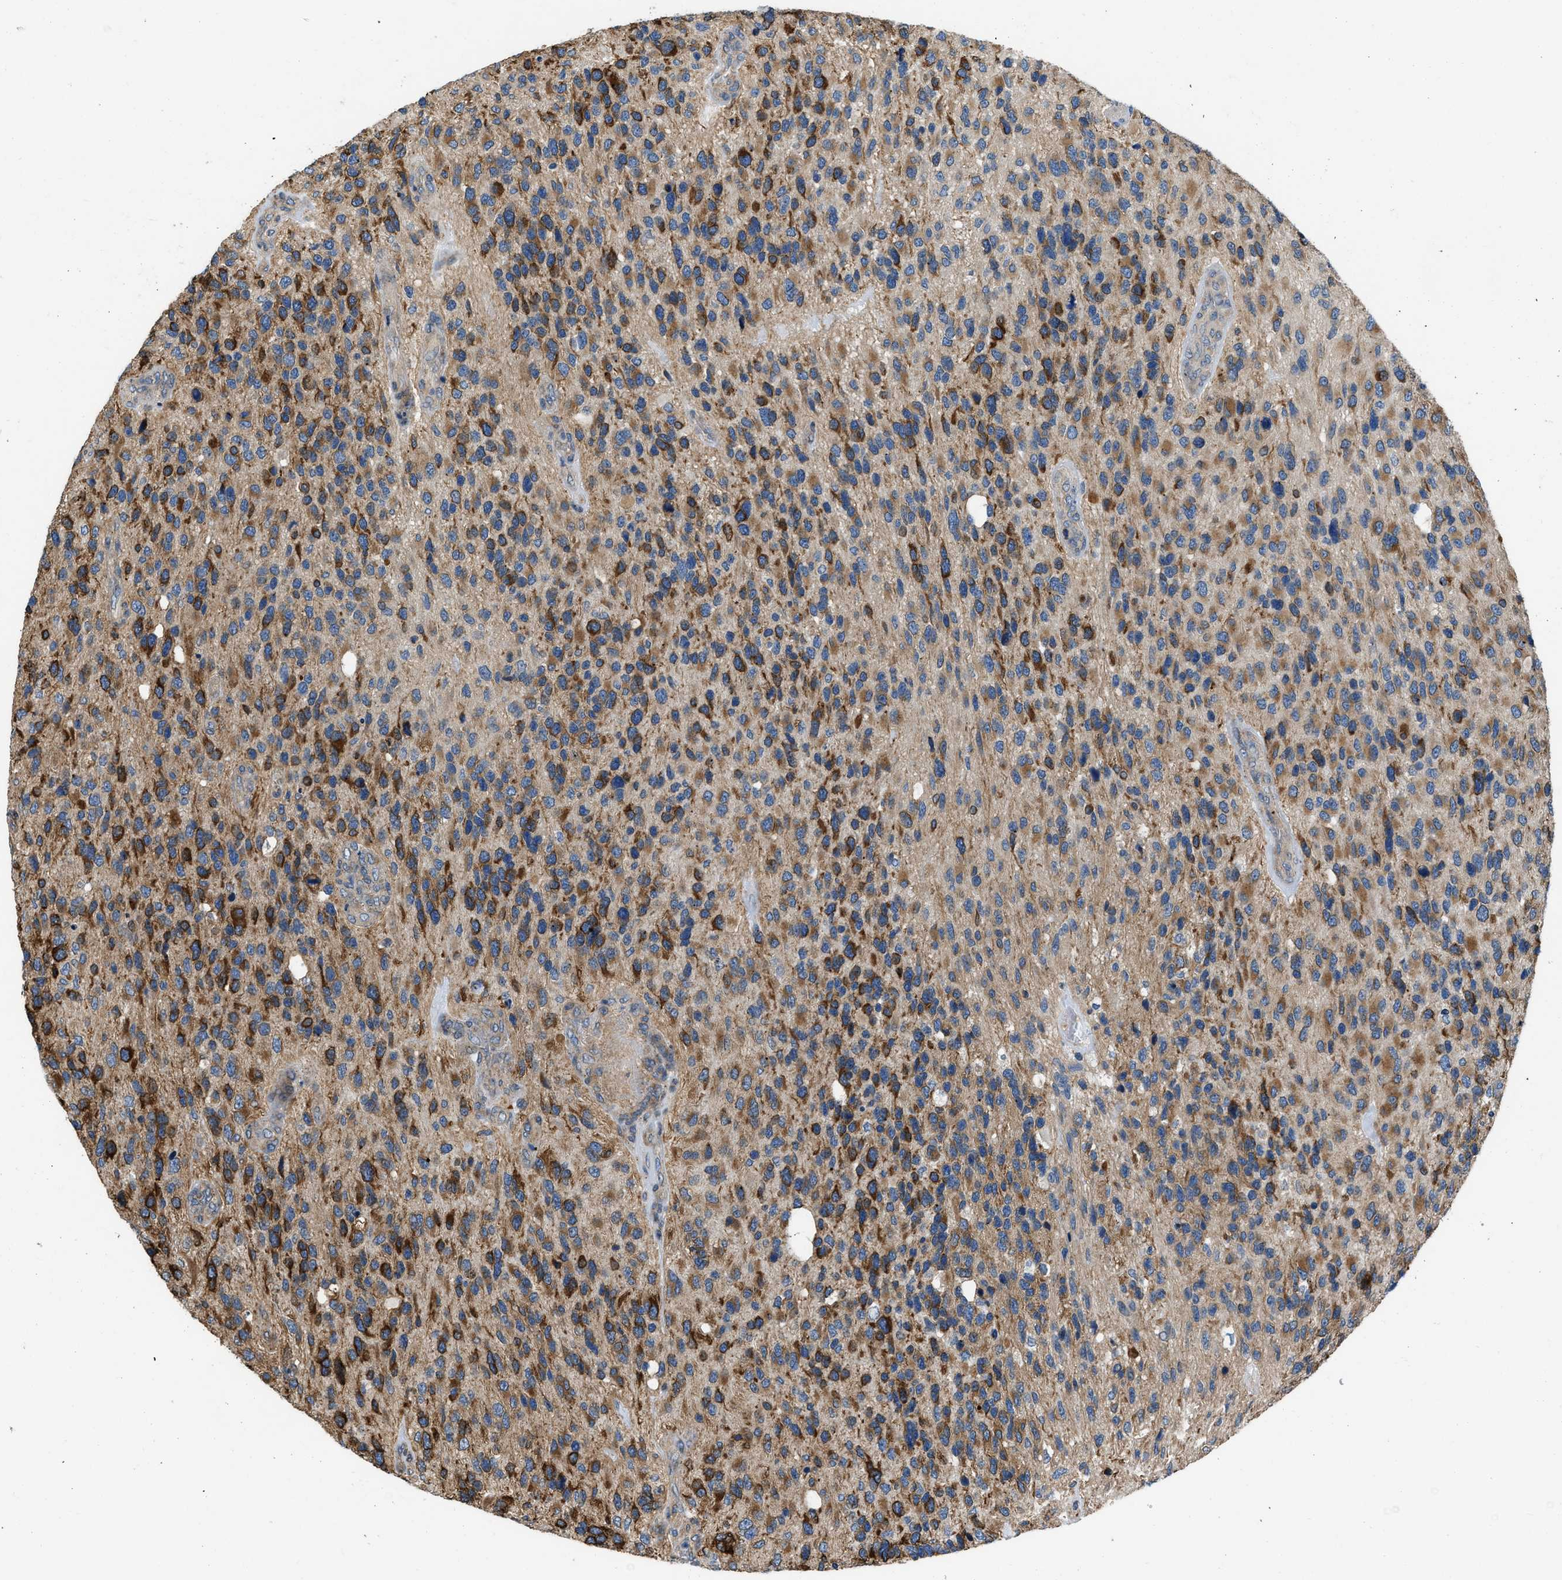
{"staining": {"intensity": "strong", "quantity": ">75%", "location": "cytoplasmic/membranous"}, "tissue": "glioma", "cell_type": "Tumor cells", "image_type": "cancer", "snomed": [{"axis": "morphology", "description": "Glioma, malignant, High grade"}, {"axis": "topography", "description": "Brain"}], "caption": "Glioma stained for a protein reveals strong cytoplasmic/membranous positivity in tumor cells.", "gene": "ARL6IP5", "patient": {"sex": "female", "age": 58}}